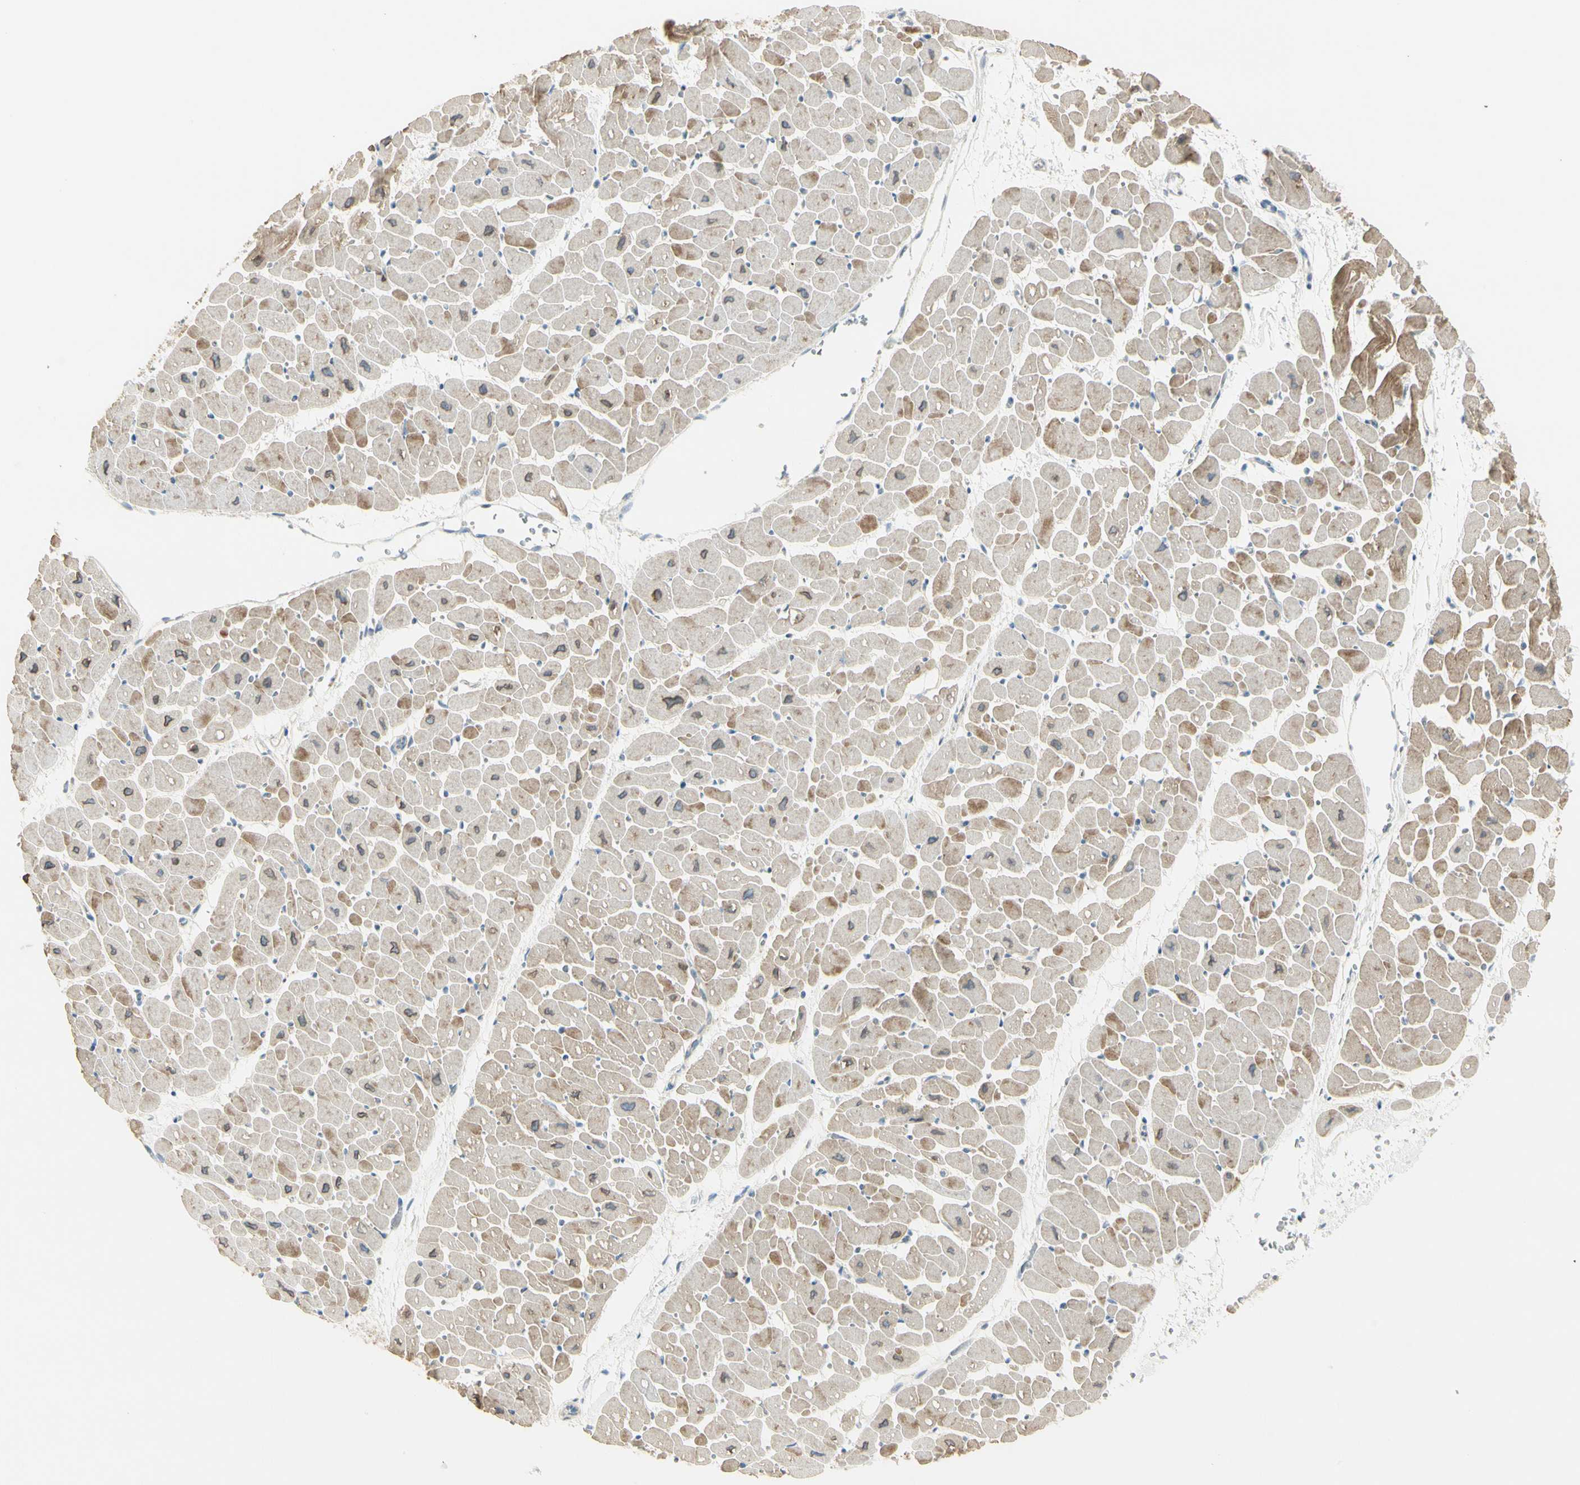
{"staining": {"intensity": "moderate", "quantity": ">75%", "location": "cytoplasmic/membranous"}, "tissue": "heart muscle", "cell_type": "Cardiomyocytes", "image_type": "normal", "snomed": [{"axis": "morphology", "description": "Normal tissue, NOS"}, {"axis": "topography", "description": "Heart"}], "caption": "Heart muscle stained with a brown dye reveals moderate cytoplasmic/membranous positive expression in approximately >75% of cardiomyocytes.", "gene": "ADGRA3", "patient": {"sex": "male", "age": 45}}